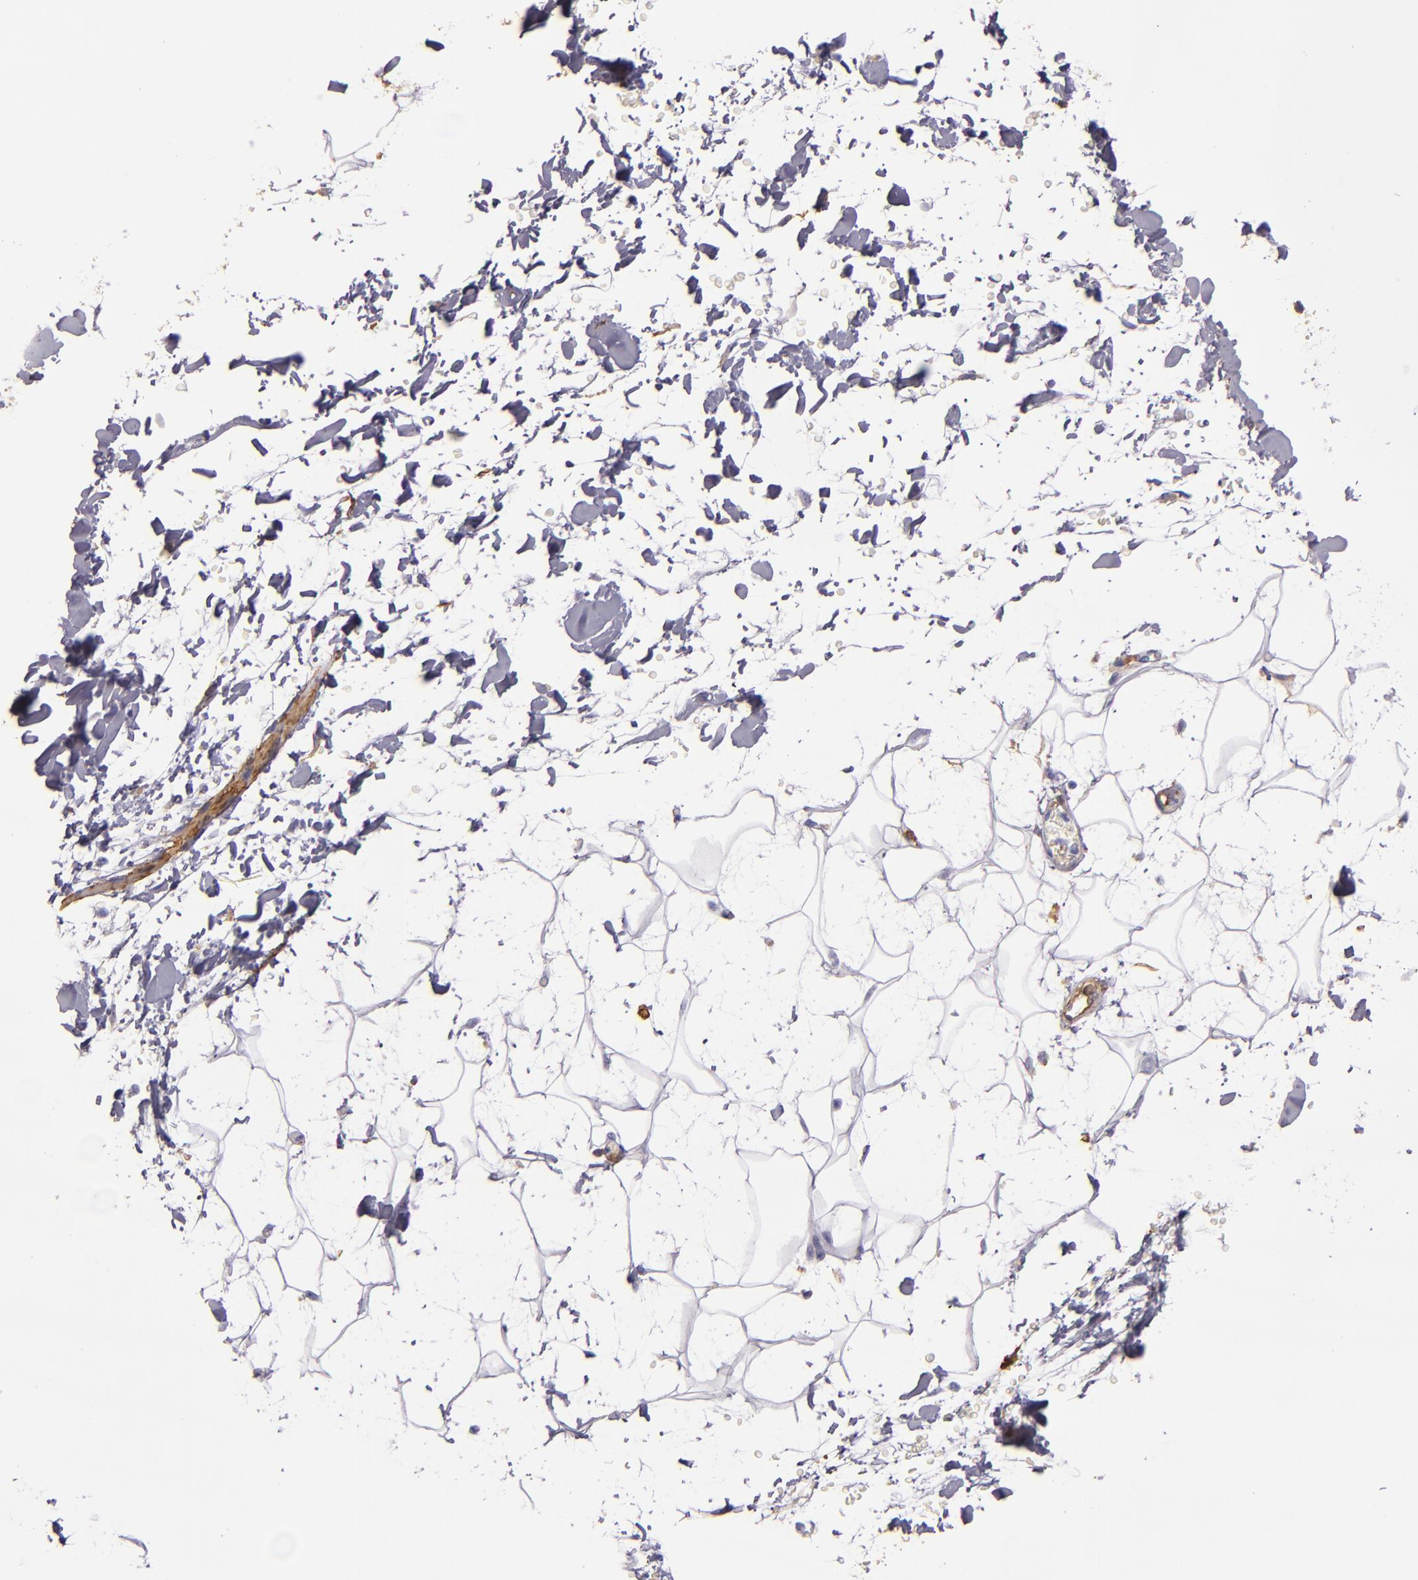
{"staining": {"intensity": "negative", "quantity": "none", "location": "none"}, "tissue": "adipose tissue", "cell_type": "Adipocytes", "image_type": "normal", "snomed": [{"axis": "morphology", "description": "Normal tissue, NOS"}, {"axis": "topography", "description": "Soft tissue"}], "caption": "Immunohistochemical staining of normal adipose tissue shows no significant staining in adipocytes. (Brightfield microscopy of DAB (3,3'-diaminobenzidine) immunohistochemistry (IHC) at high magnification).", "gene": "CD9", "patient": {"sex": "male", "age": 72}}